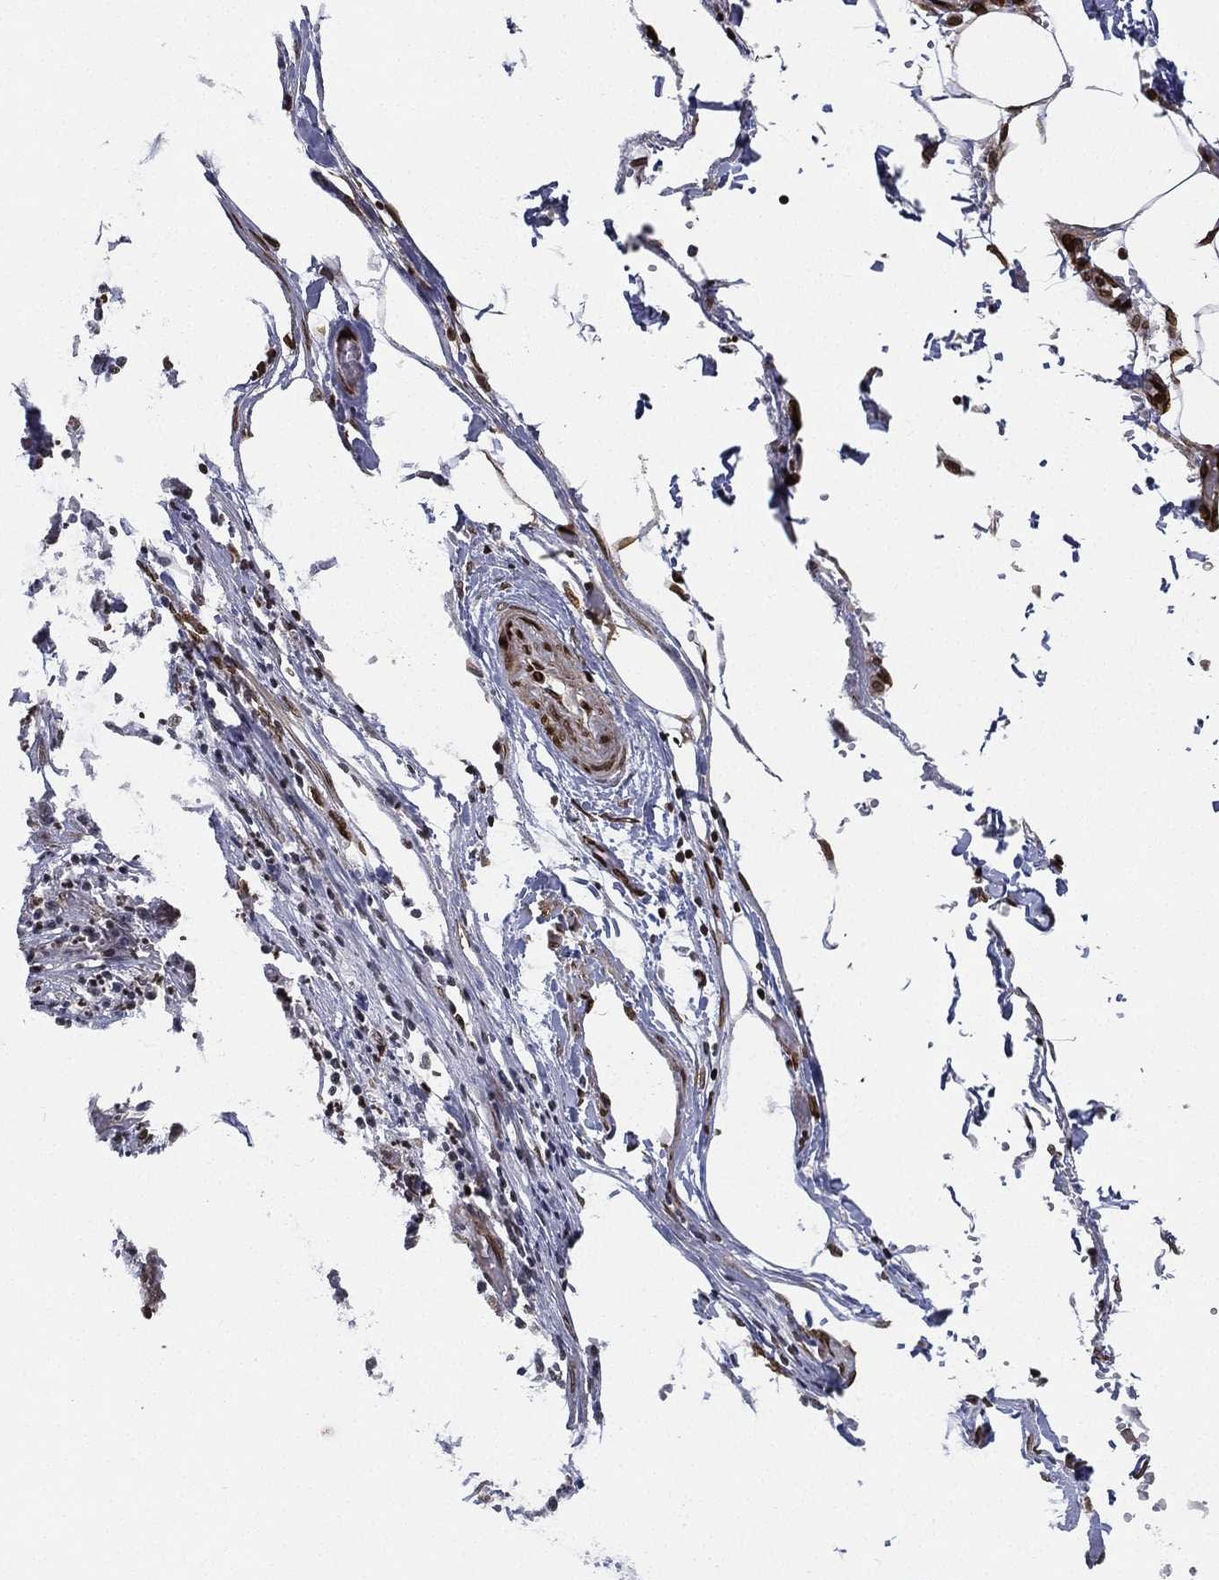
{"staining": {"intensity": "moderate", "quantity": "25%-75%", "location": "nuclear"}, "tissue": "stomach cancer", "cell_type": "Tumor cells", "image_type": "cancer", "snomed": [{"axis": "morphology", "description": "Adenocarcinoma, NOS"}, {"axis": "topography", "description": "Stomach, upper"}], "caption": "Human stomach adenocarcinoma stained for a protein (brown) shows moderate nuclear positive positivity in approximately 25%-75% of tumor cells.", "gene": "LMNB1", "patient": {"sex": "male", "age": 68}}